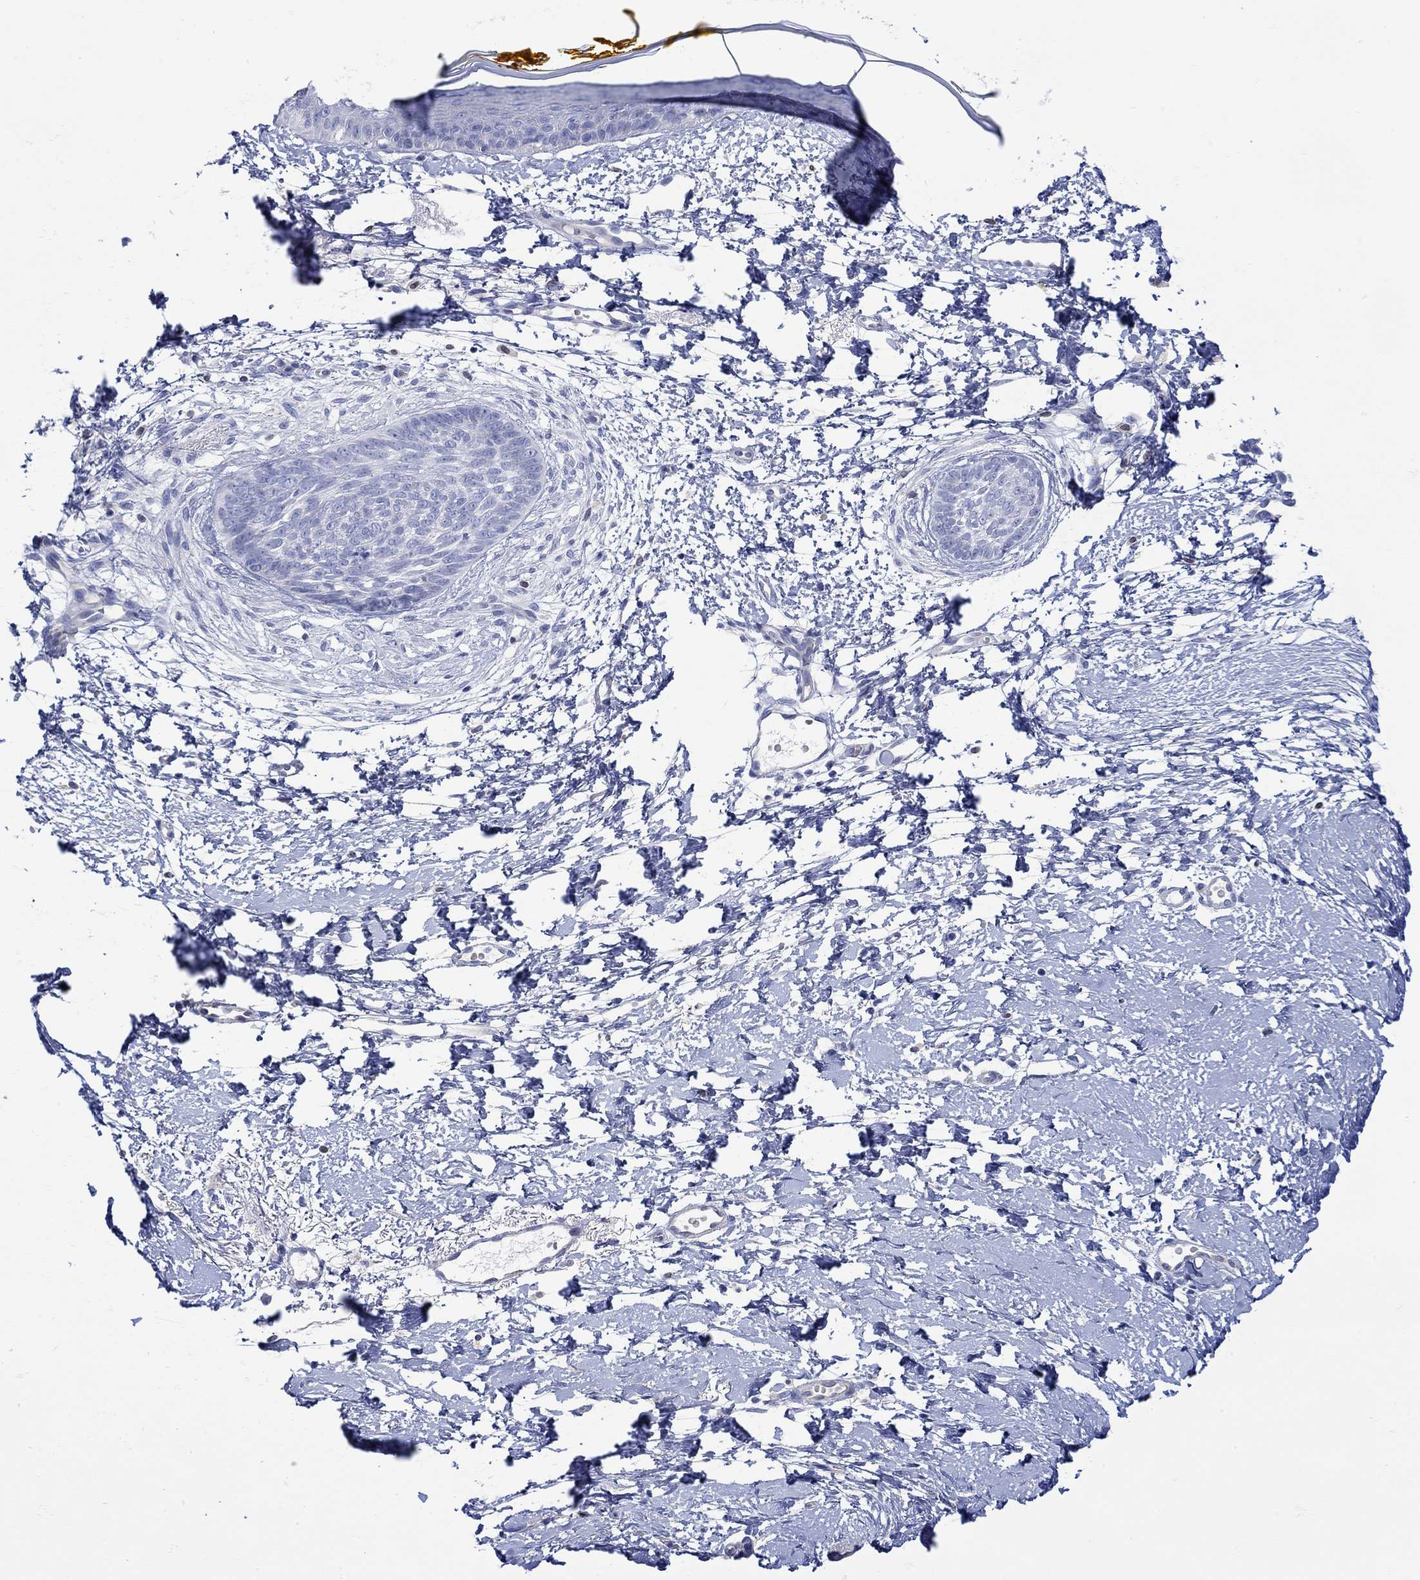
{"staining": {"intensity": "negative", "quantity": "none", "location": "none"}, "tissue": "skin cancer", "cell_type": "Tumor cells", "image_type": "cancer", "snomed": [{"axis": "morphology", "description": "Normal tissue, NOS"}, {"axis": "morphology", "description": "Basal cell carcinoma"}, {"axis": "topography", "description": "Skin"}], "caption": "Protein analysis of skin cancer (basal cell carcinoma) exhibits no significant positivity in tumor cells.", "gene": "ANKMY1", "patient": {"sex": "male", "age": 84}}